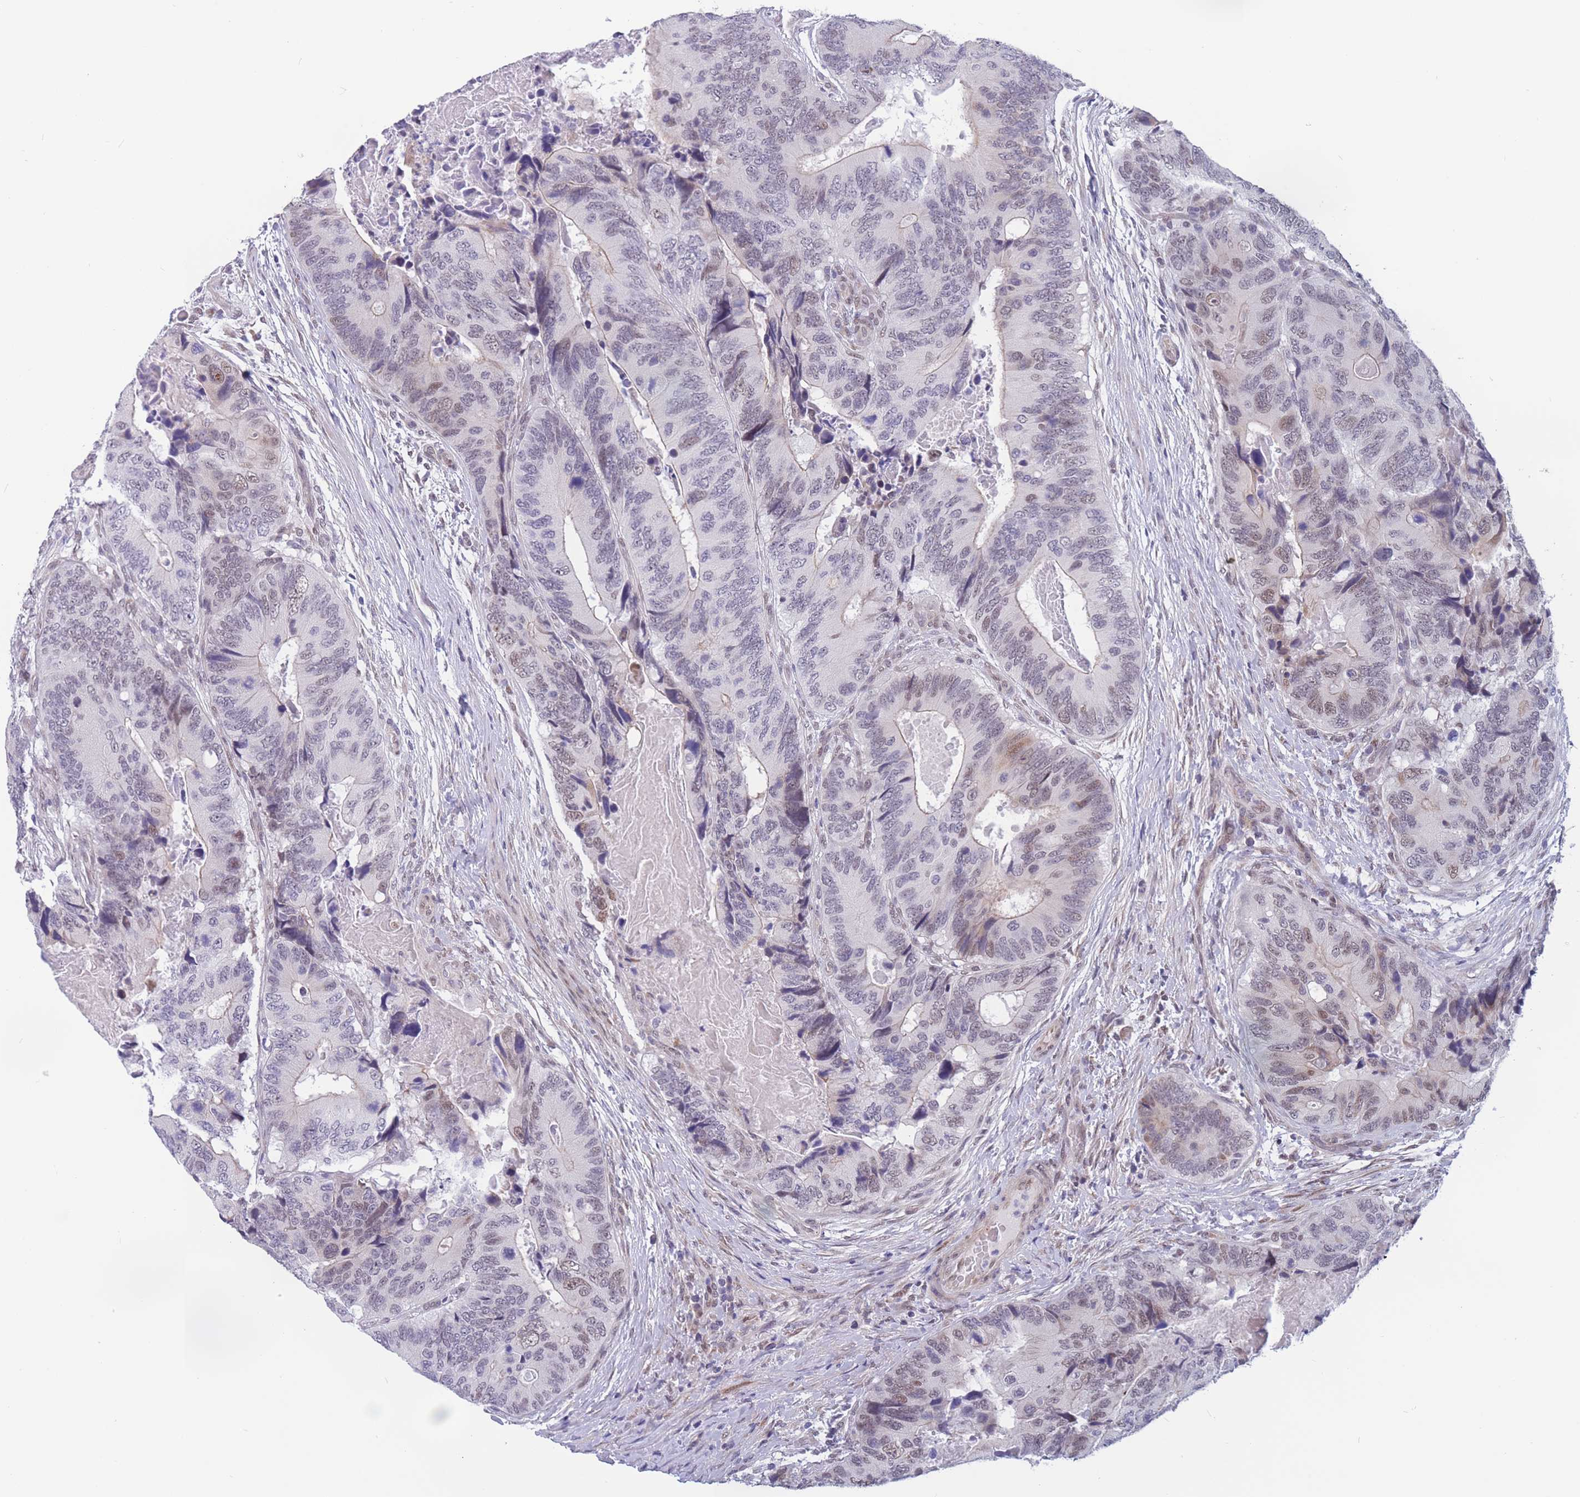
{"staining": {"intensity": "weak", "quantity": "<25%", "location": "nuclear"}, "tissue": "colorectal cancer", "cell_type": "Tumor cells", "image_type": "cancer", "snomed": [{"axis": "morphology", "description": "Adenocarcinoma, NOS"}, {"axis": "topography", "description": "Colon"}], "caption": "Tumor cells show no significant protein staining in colorectal adenocarcinoma.", "gene": "BCL9L", "patient": {"sex": "male", "age": 84}}